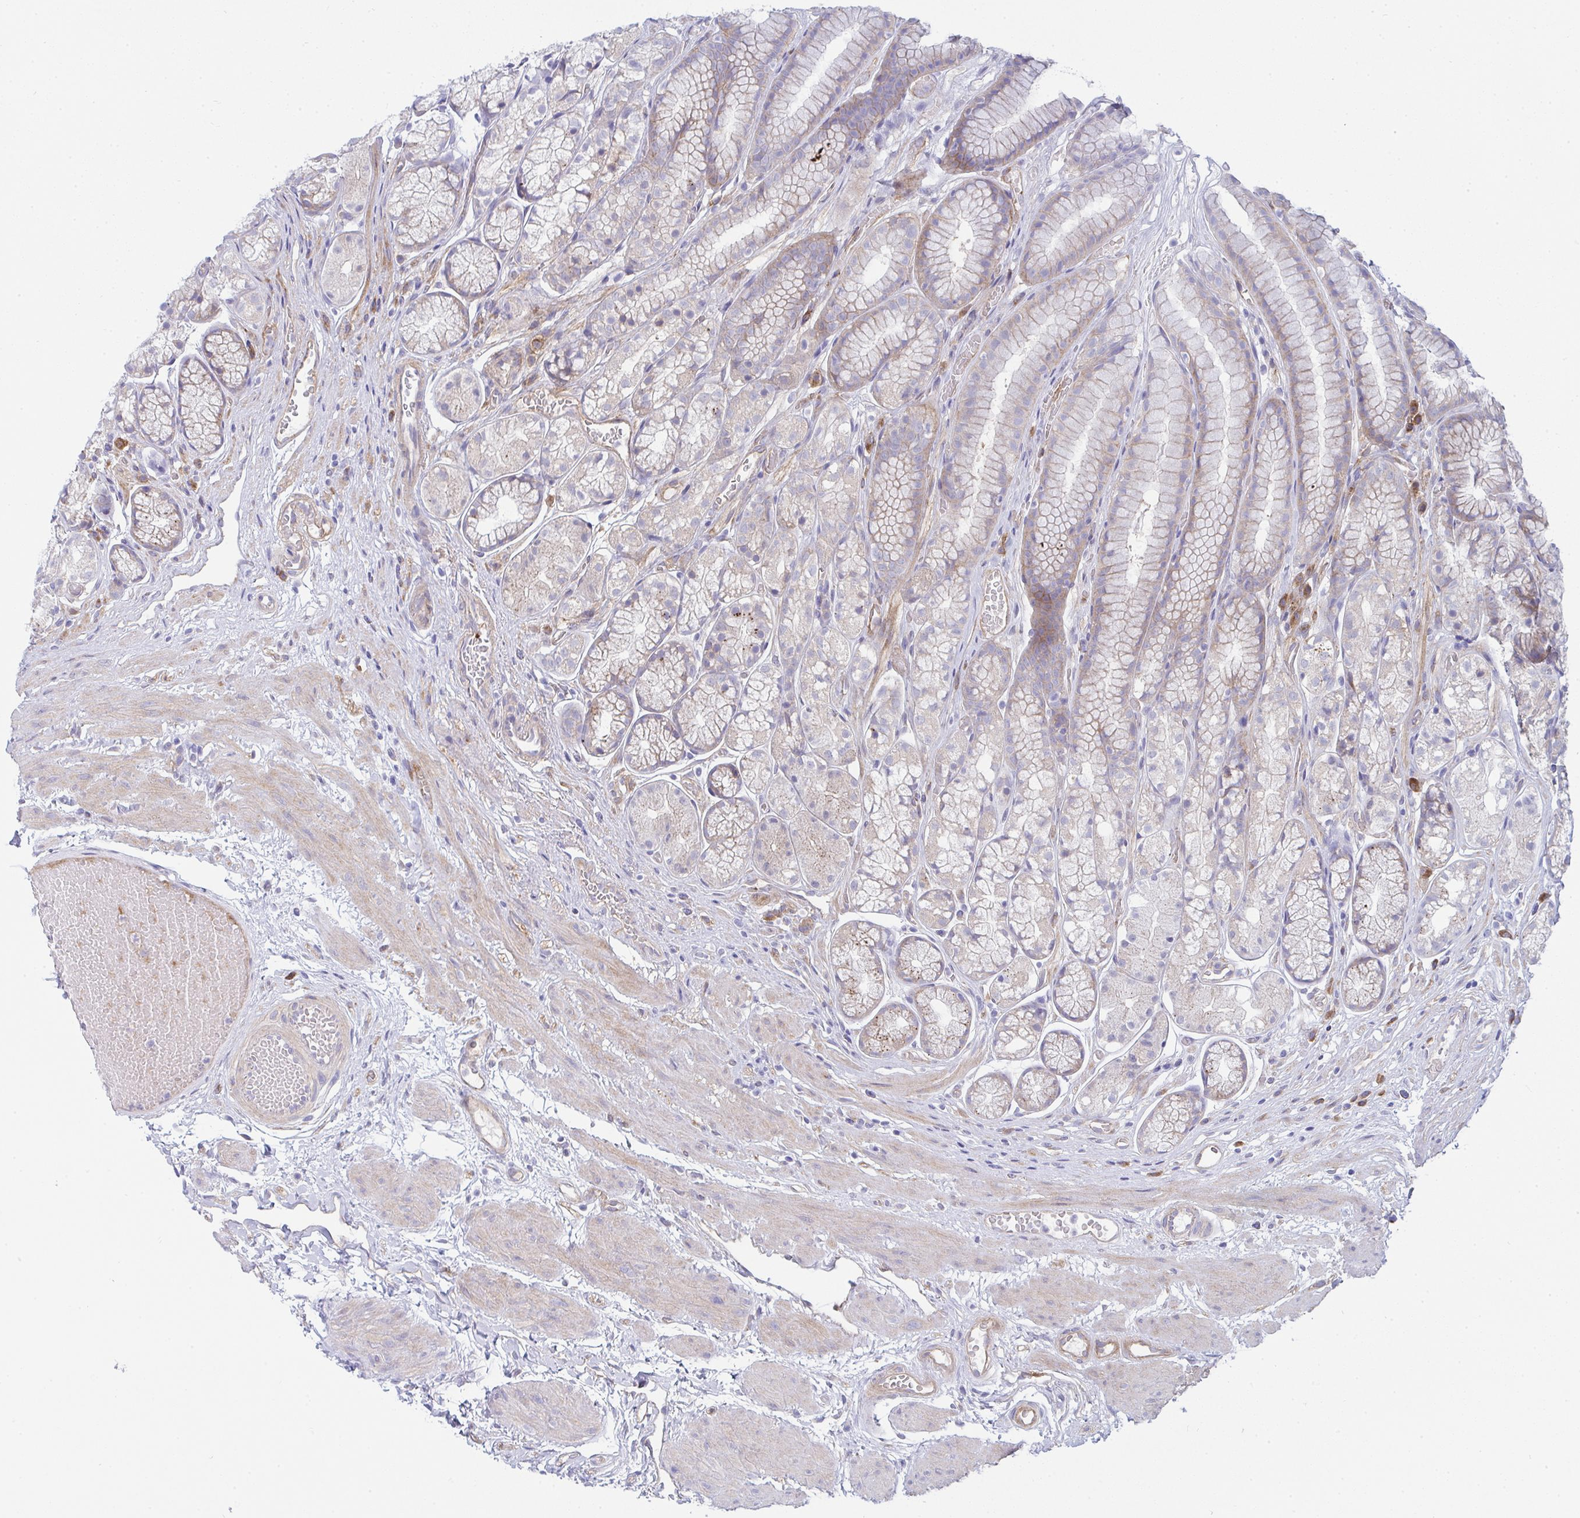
{"staining": {"intensity": "weak", "quantity": "<25%", "location": "cytoplasmic/membranous"}, "tissue": "stomach", "cell_type": "Glandular cells", "image_type": "normal", "snomed": [{"axis": "morphology", "description": "Normal tissue, NOS"}, {"axis": "topography", "description": "Smooth muscle"}, {"axis": "topography", "description": "Stomach"}], "caption": "A high-resolution image shows IHC staining of unremarkable stomach, which shows no significant positivity in glandular cells.", "gene": "GAB1", "patient": {"sex": "male", "age": 70}}